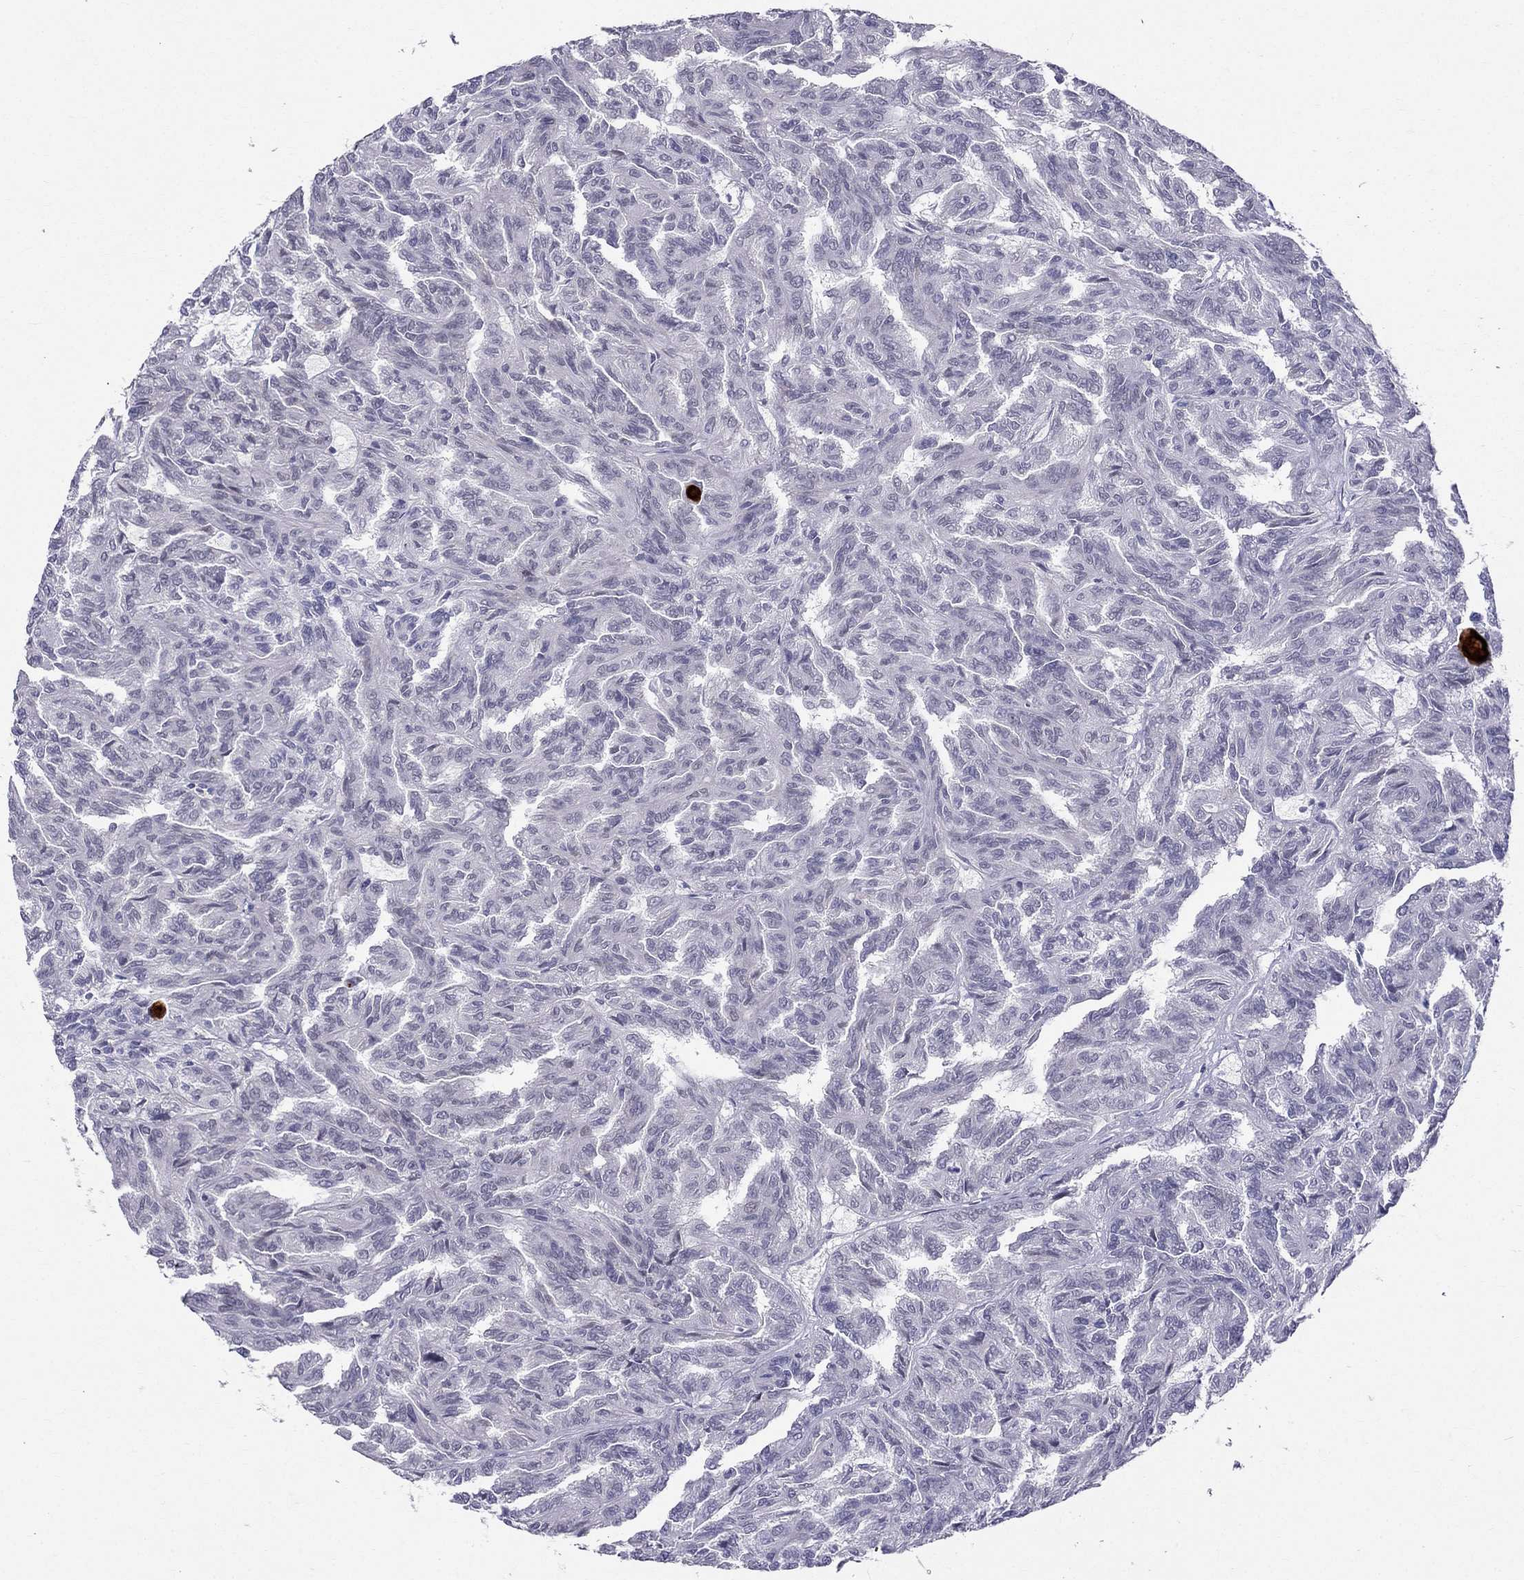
{"staining": {"intensity": "negative", "quantity": "none", "location": "none"}, "tissue": "renal cancer", "cell_type": "Tumor cells", "image_type": "cancer", "snomed": [{"axis": "morphology", "description": "Adenocarcinoma, NOS"}, {"axis": "topography", "description": "Kidney"}], "caption": "Immunohistochemistry (IHC) histopathology image of neoplastic tissue: renal adenocarcinoma stained with DAB shows no significant protein staining in tumor cells.", "gene": "BAG5", "patient": {"sex": "male", "age": 79}}